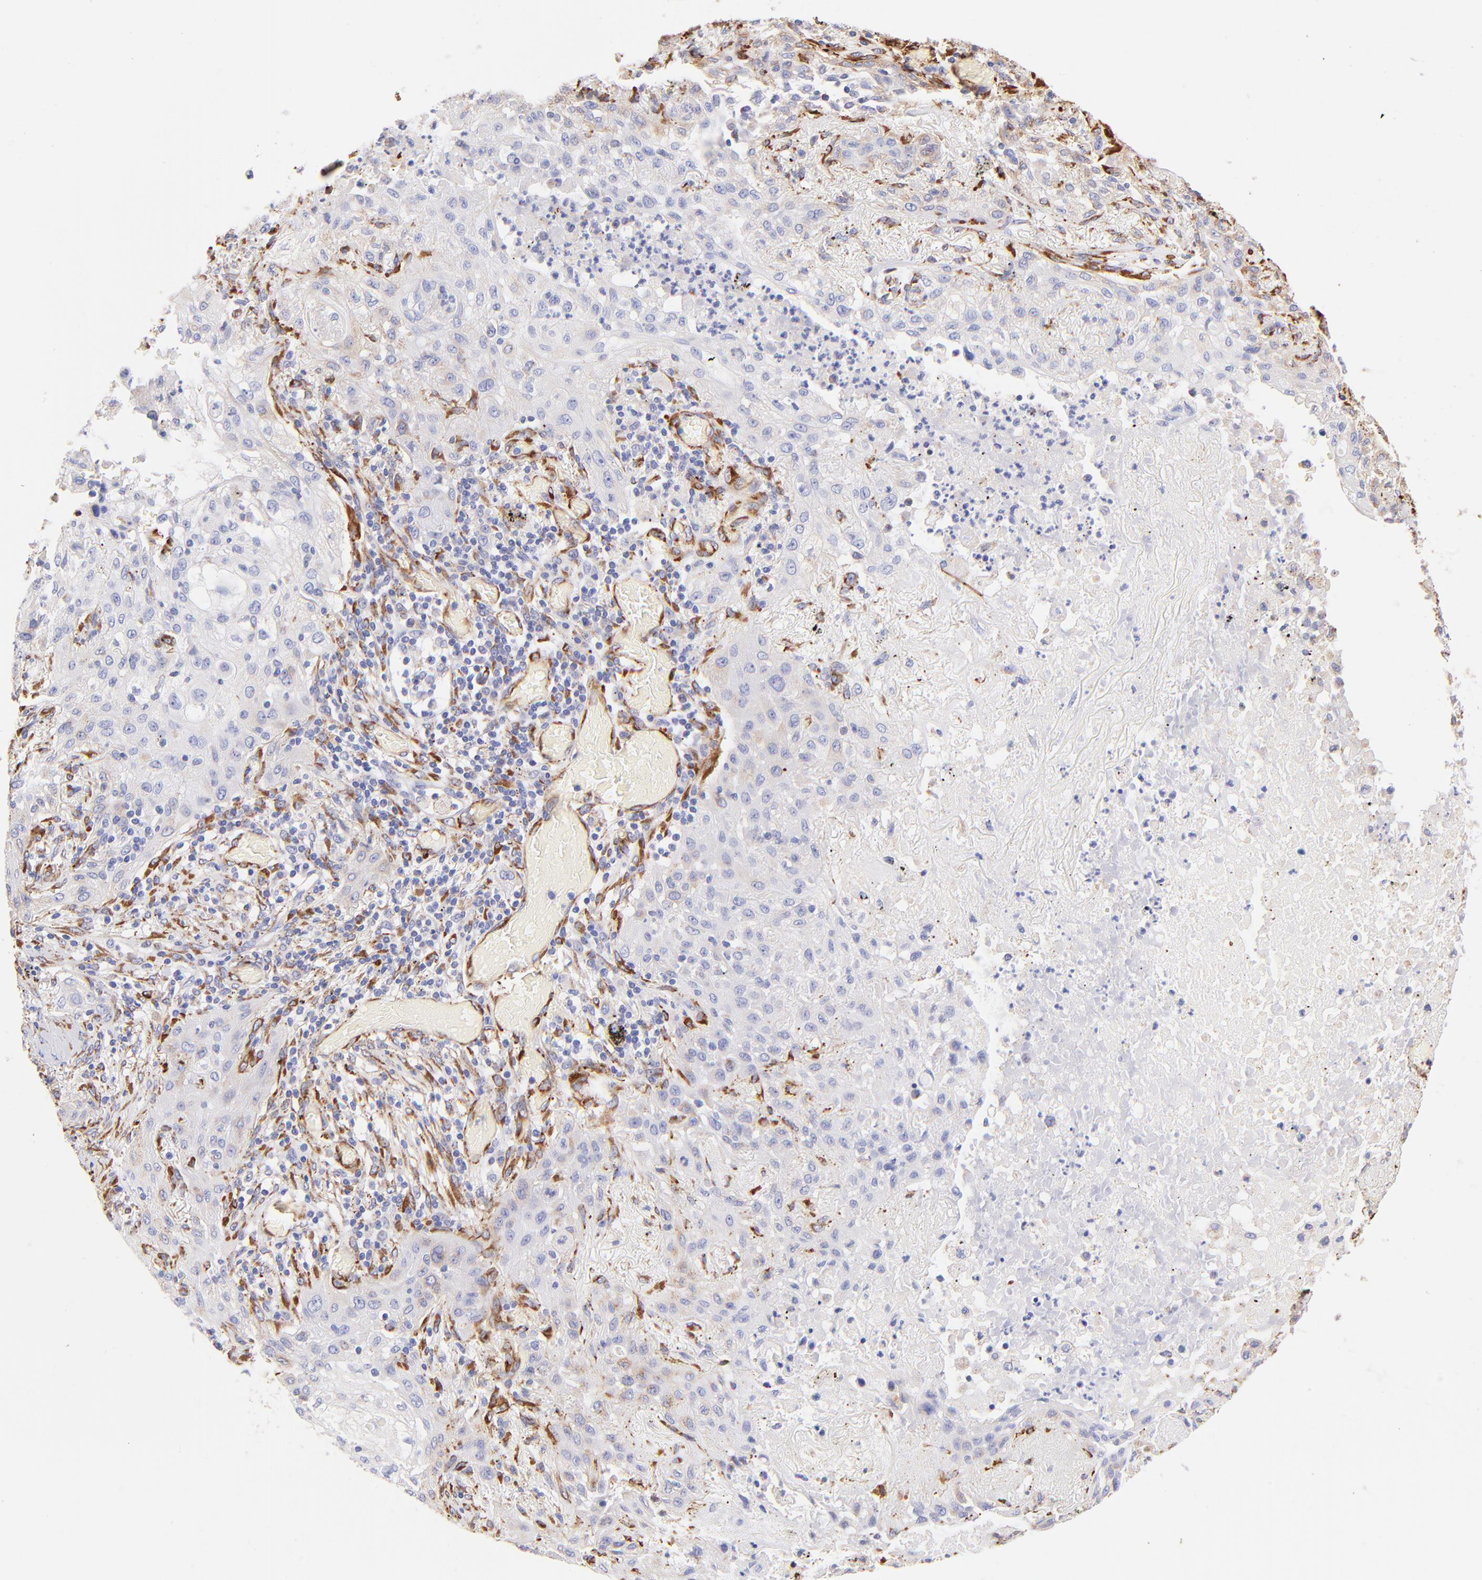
{"staining": {"intensity": "weak", "quantity": ">75%", "location": "cytoplasmic/membranous"}, "tissue": "lung cancer", "cell_type": "Tumor cells", "image_type": "cancer", "snomed": [{"axis": "morphology", "description": "Squamous cell carcinoma, NOS"}, {"axis": "topography", "description": "Lung"}], "caption": "Immunohistochemistry (IHC) of human squamous cell carcinoma (lung) reveals low levels of weak cytoplasmic/membranous expression in approximately >75% of tumor cells.", "gene": "SPARC", "patient": {"sex": "female", "age": 47}}